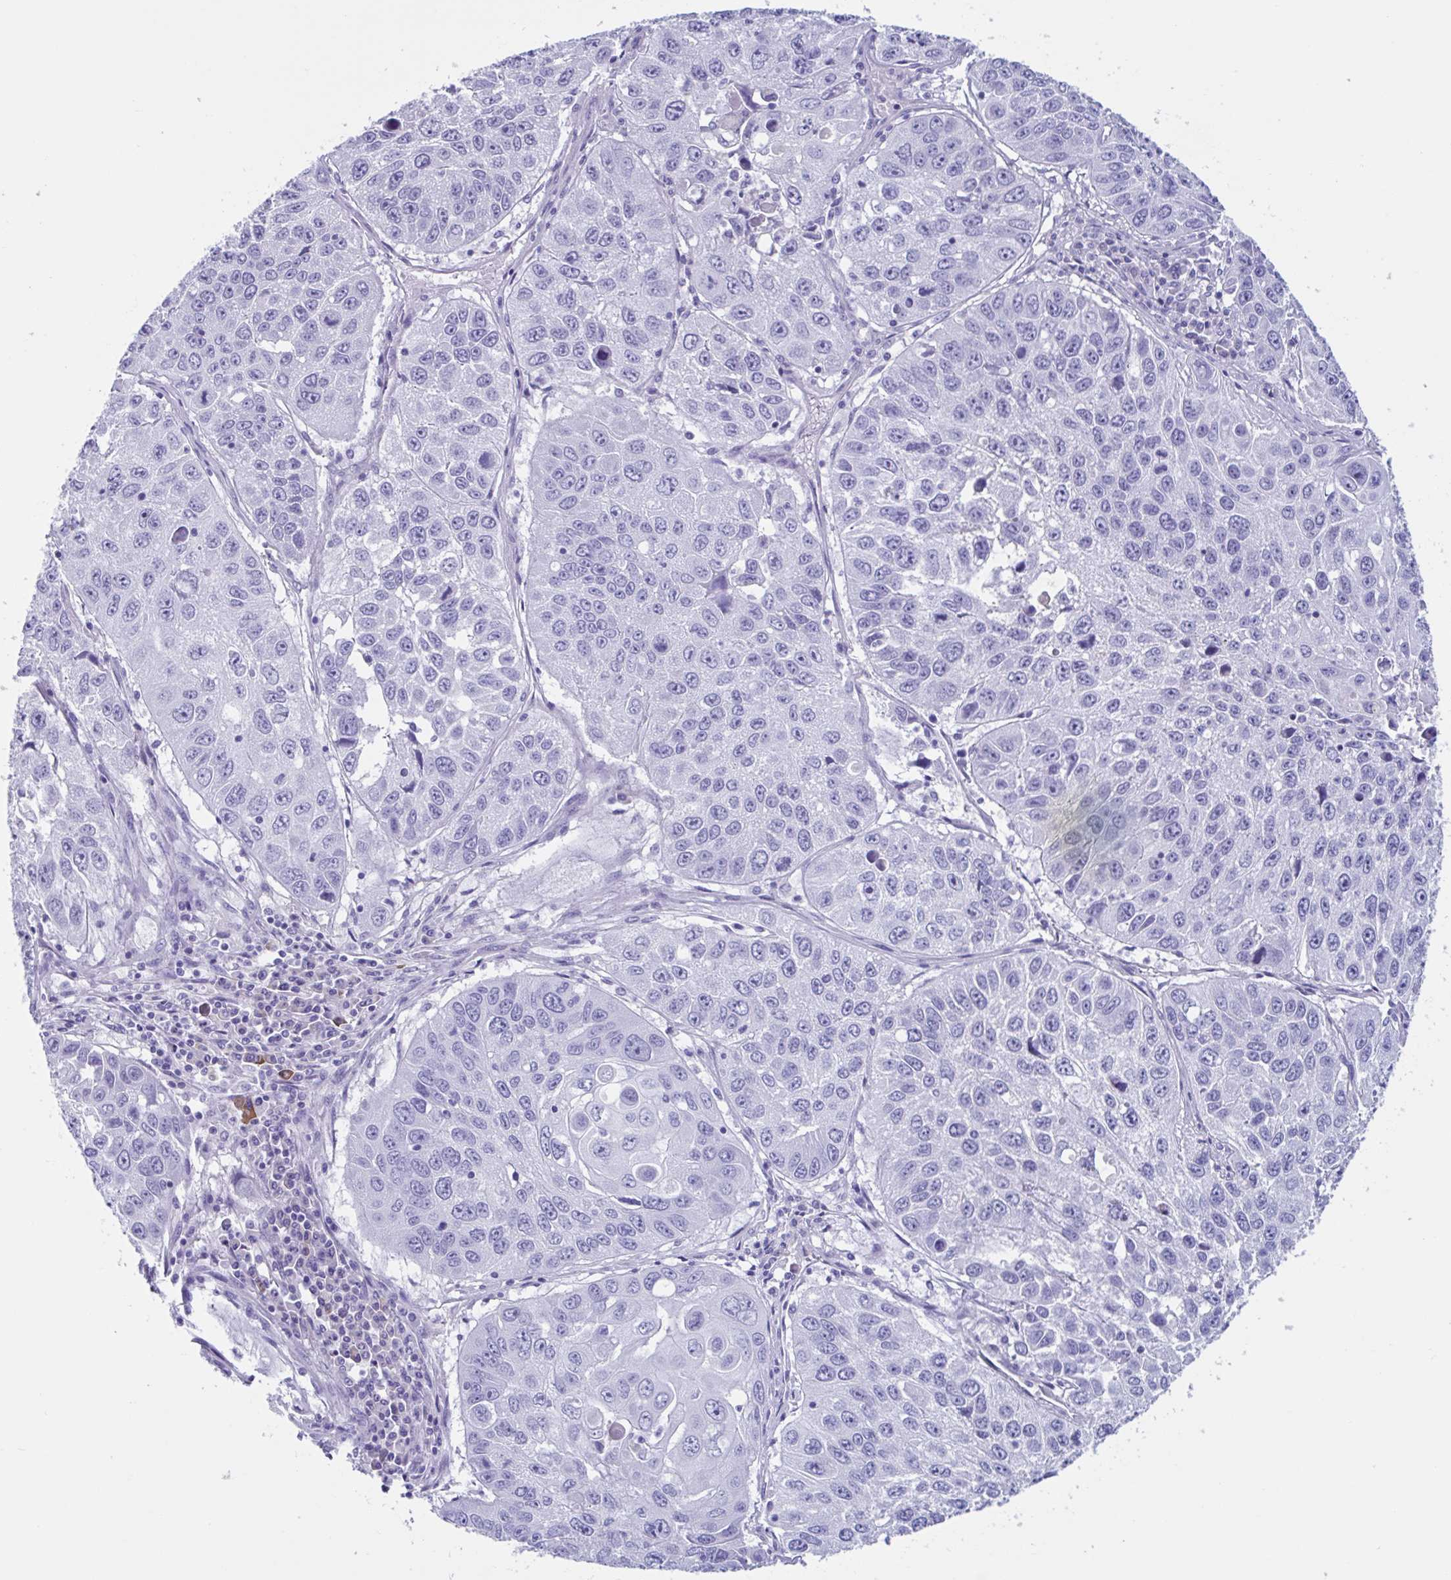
{"staining": {"intensity": "negative", "quantity": "none", "location": "none"}, "tissue": "lung cancer", "cell_type": "Tumor cells", "image_type": "cancer", "snomed": [{"axis": "morphology", "description": "Squamous cell carcinoma, NOS"}, {"axis": "topography", "description": "Lung"}], "caption": "Squamous cell carcinoma (lung) stained for a protein using immunohistochemistry demonstrates no positivity tumor cells.", "gene": "USP35", "patient": {"sex": "female", "age": 61}}